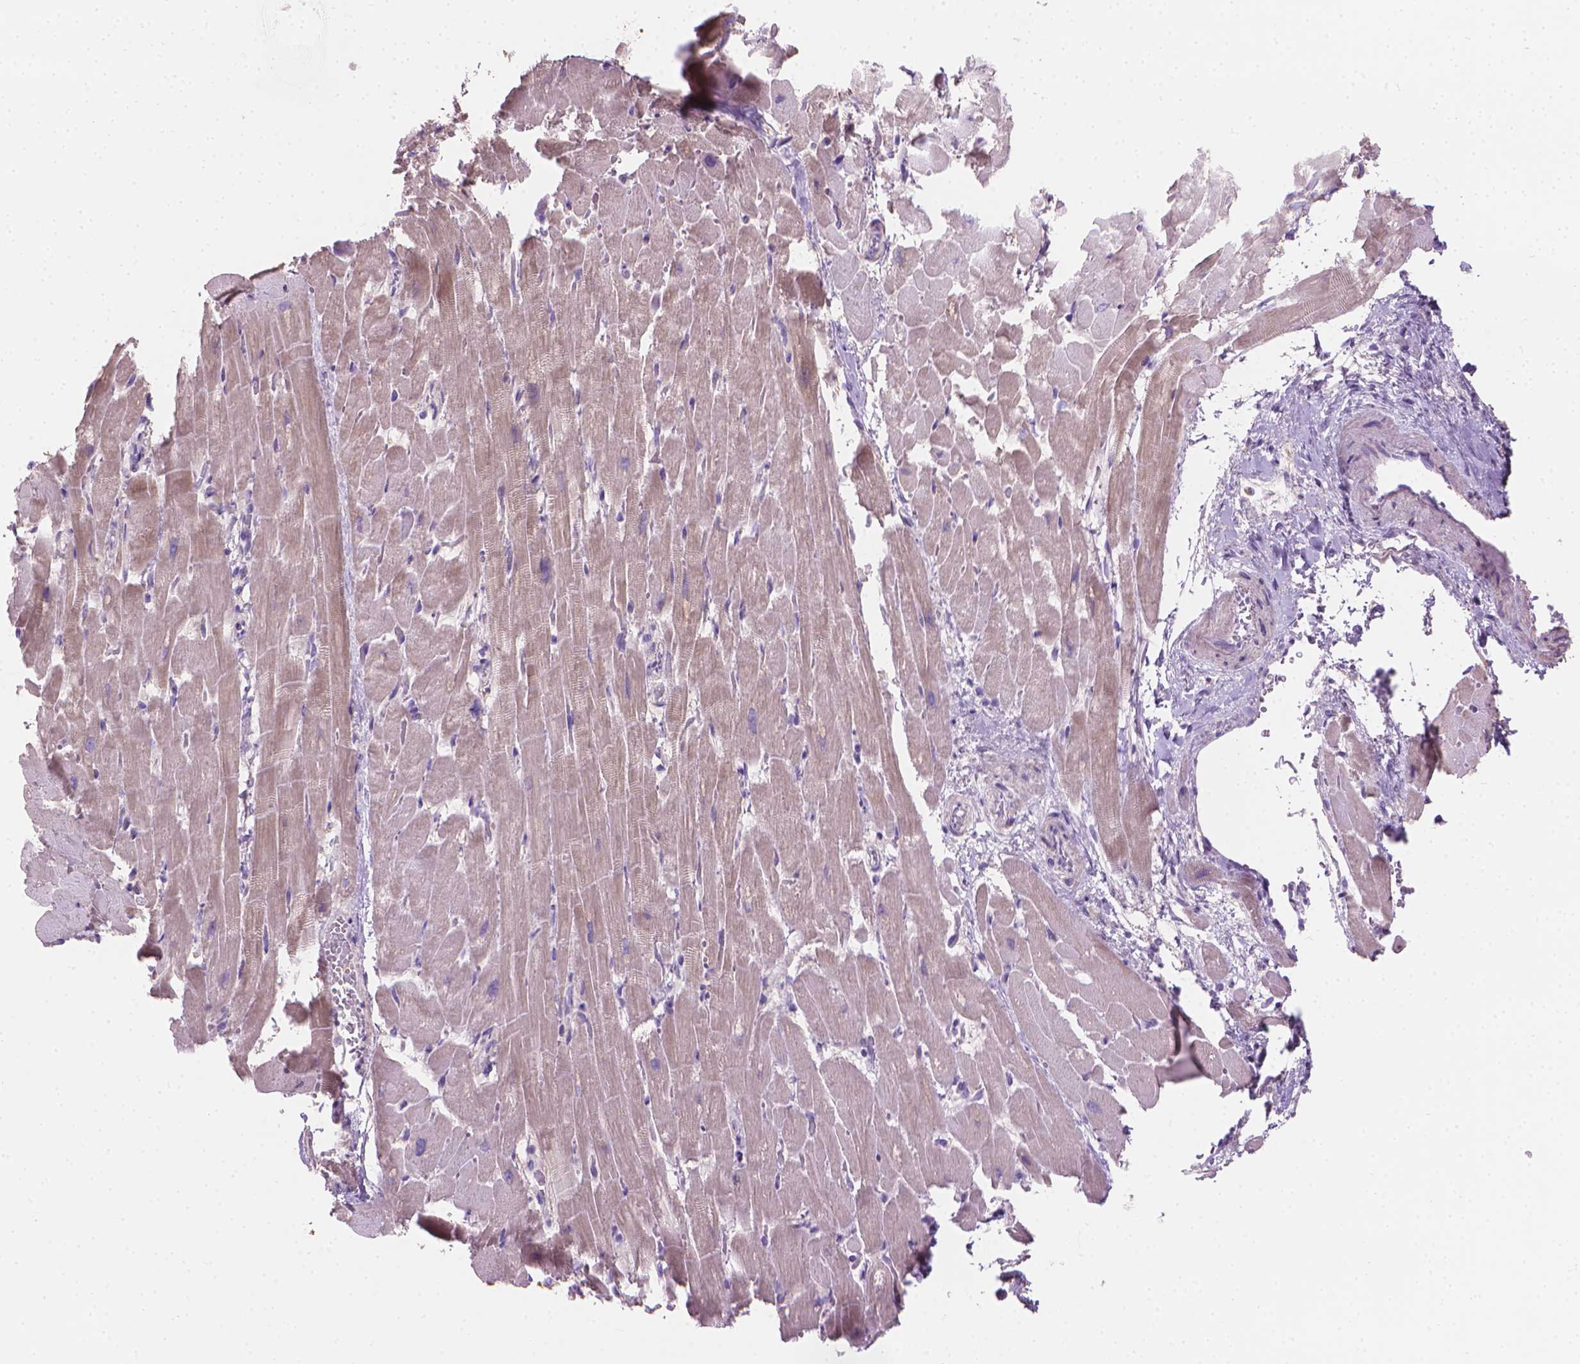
{"staining": {"intensity": "negative", "quantity": "none", "location": "none"}, "tissue": "heart muscle", "cell_type": "Cardiomyocytes", "image_type": "normal", "snomed": [{"axis": "morphology", "description": "Normal tissue, NOS"}, {"axis": "topography", "description": "Heart"}], "caption": "DAB immunohistochemical staining of benign heart muscle exhibits no significant positivity in cardiomyocytes.", "gene": "CABCOCO1", "patient": {"sex": "male", "age": 37}}